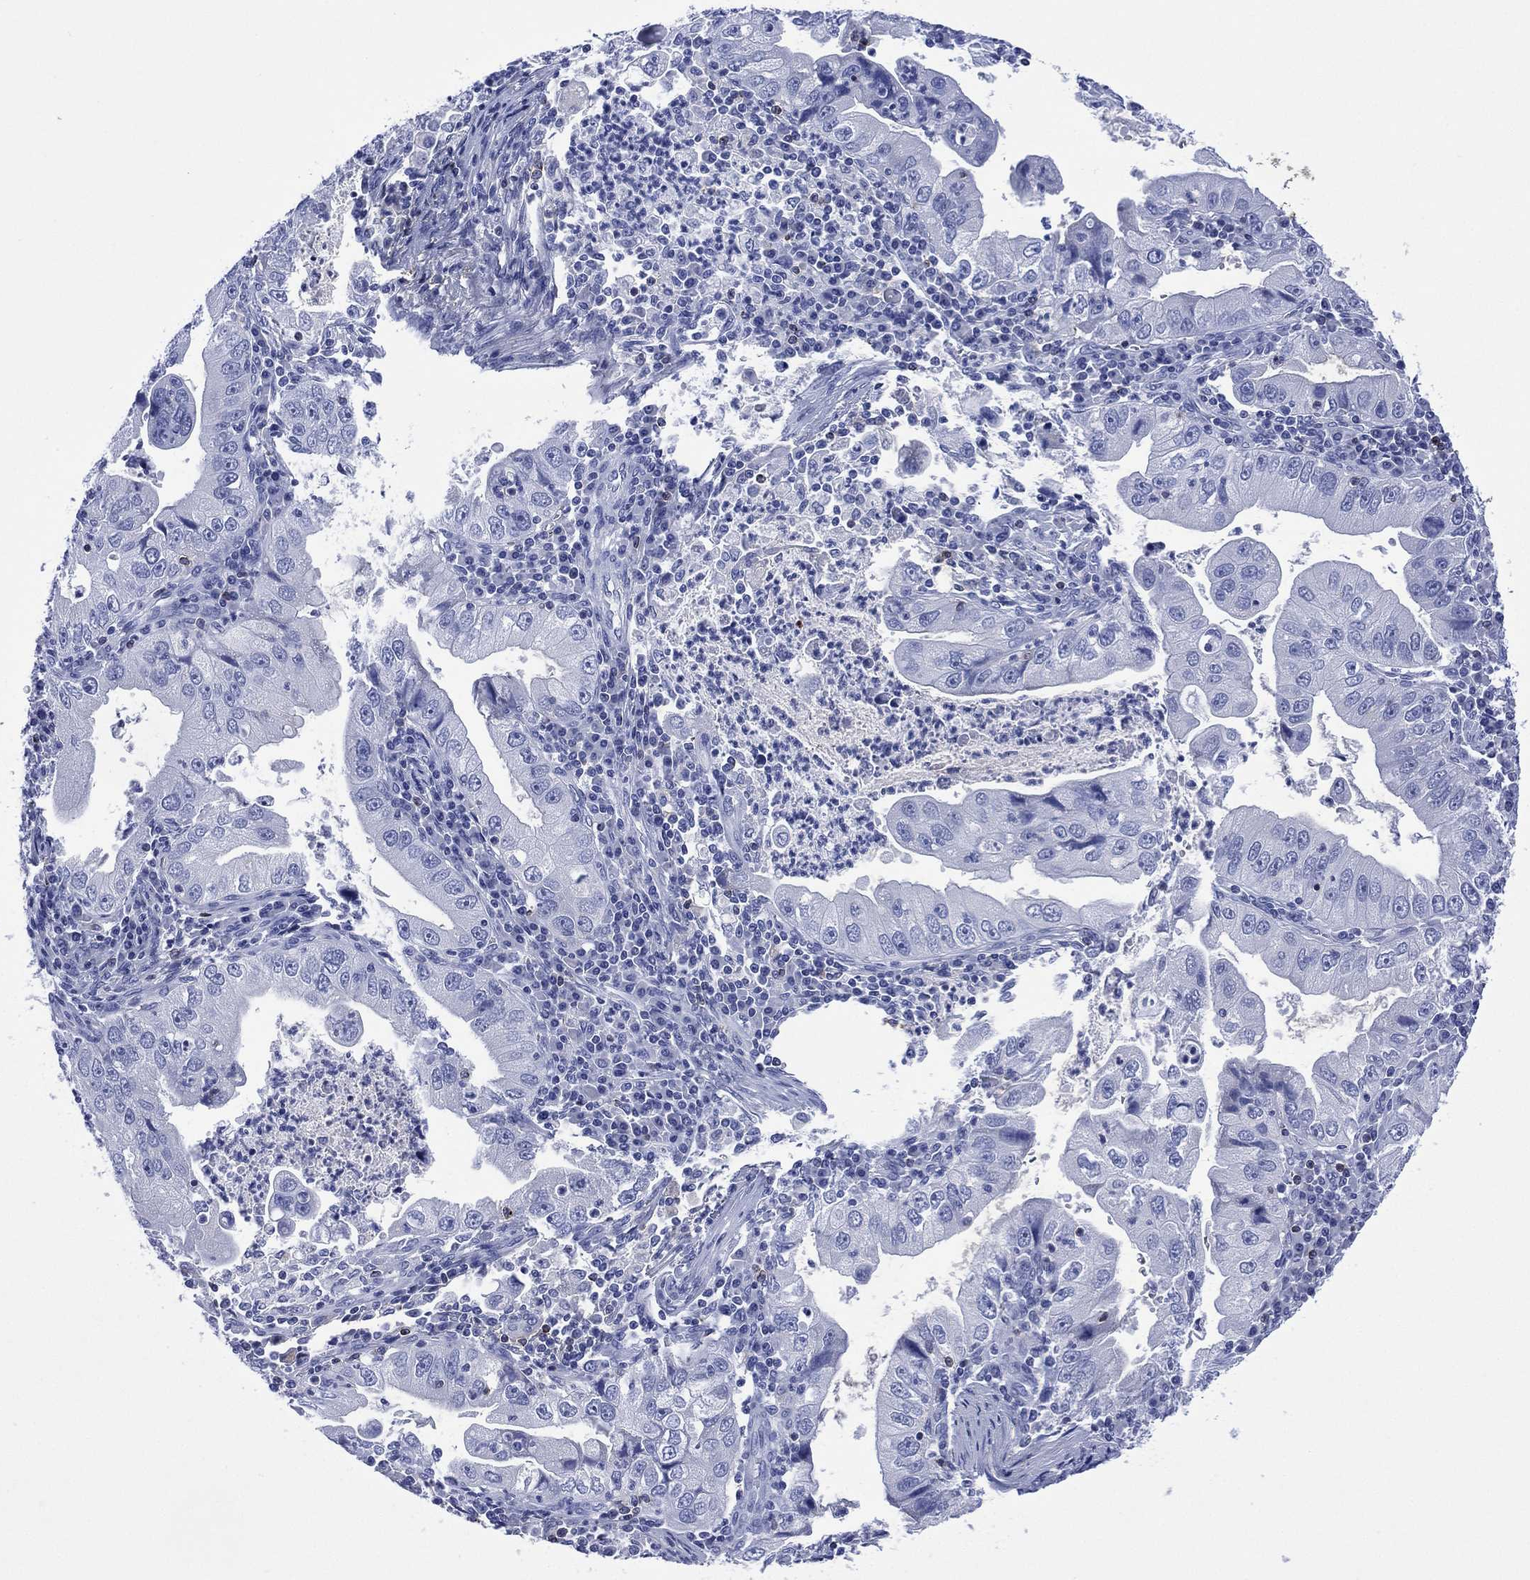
{"staining": {"intensity": "negative", "quantity": "none", "location": "none"}, "tissue": "stomach cancer", "cell_type": "Tumor cells", "image_type": "cancer", "snomed": [{"axis": "morphology", "description": "Adenocarcinoma, NOS"}, {"axis": "topography", "description": "Stomach"}], "caption": "Human adenocarcinoma (stomach) stained for a protein using immunohistochemistry (IHC) demonstrates no positivity in tumor cells.", "gene": "DPP4", "patient": {"sex": "male", "age": 76}}